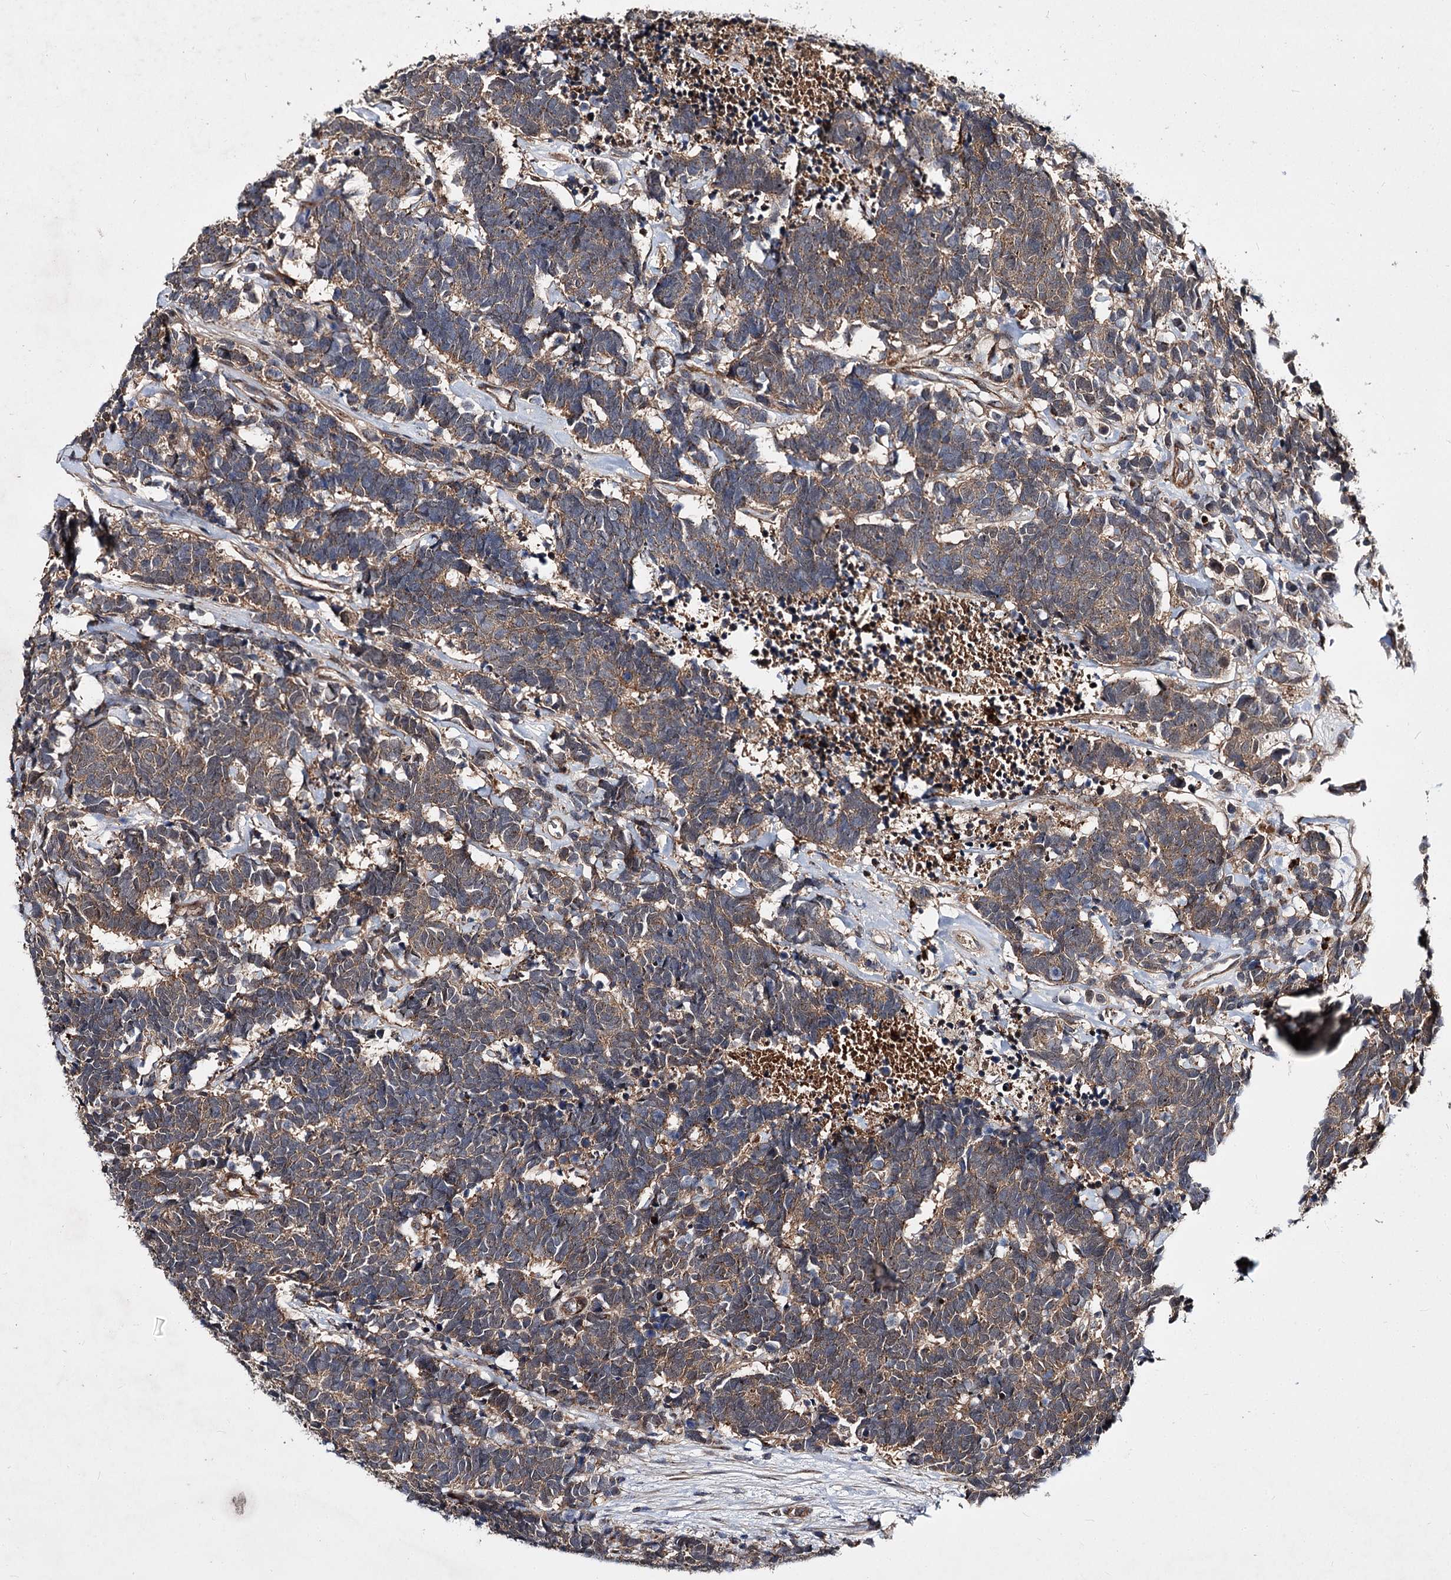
{"staining": {"intensity": "moderate", "quantity": ">75%", "location": "cytoplasmic/membranous"}, "tissue": "carcinoid", "cell_type": "Tumor cells", "image_type": "cancer", "snomed": [{"axis": "morphology", "description": "Carcinoma, NOS"}, {"axis": "morphology", "description": "Carcinoid, malignant, NOS"}, {"axis": "topography", "description": "Urinary bladder"}], "caption": "Carcinoid tissue demonstrates moderate cytoplasmic/membranous positivity in approximately >75% of tumor cells", "gene": "MINDY3", "patient": {"sex": "male", "age": 57}}